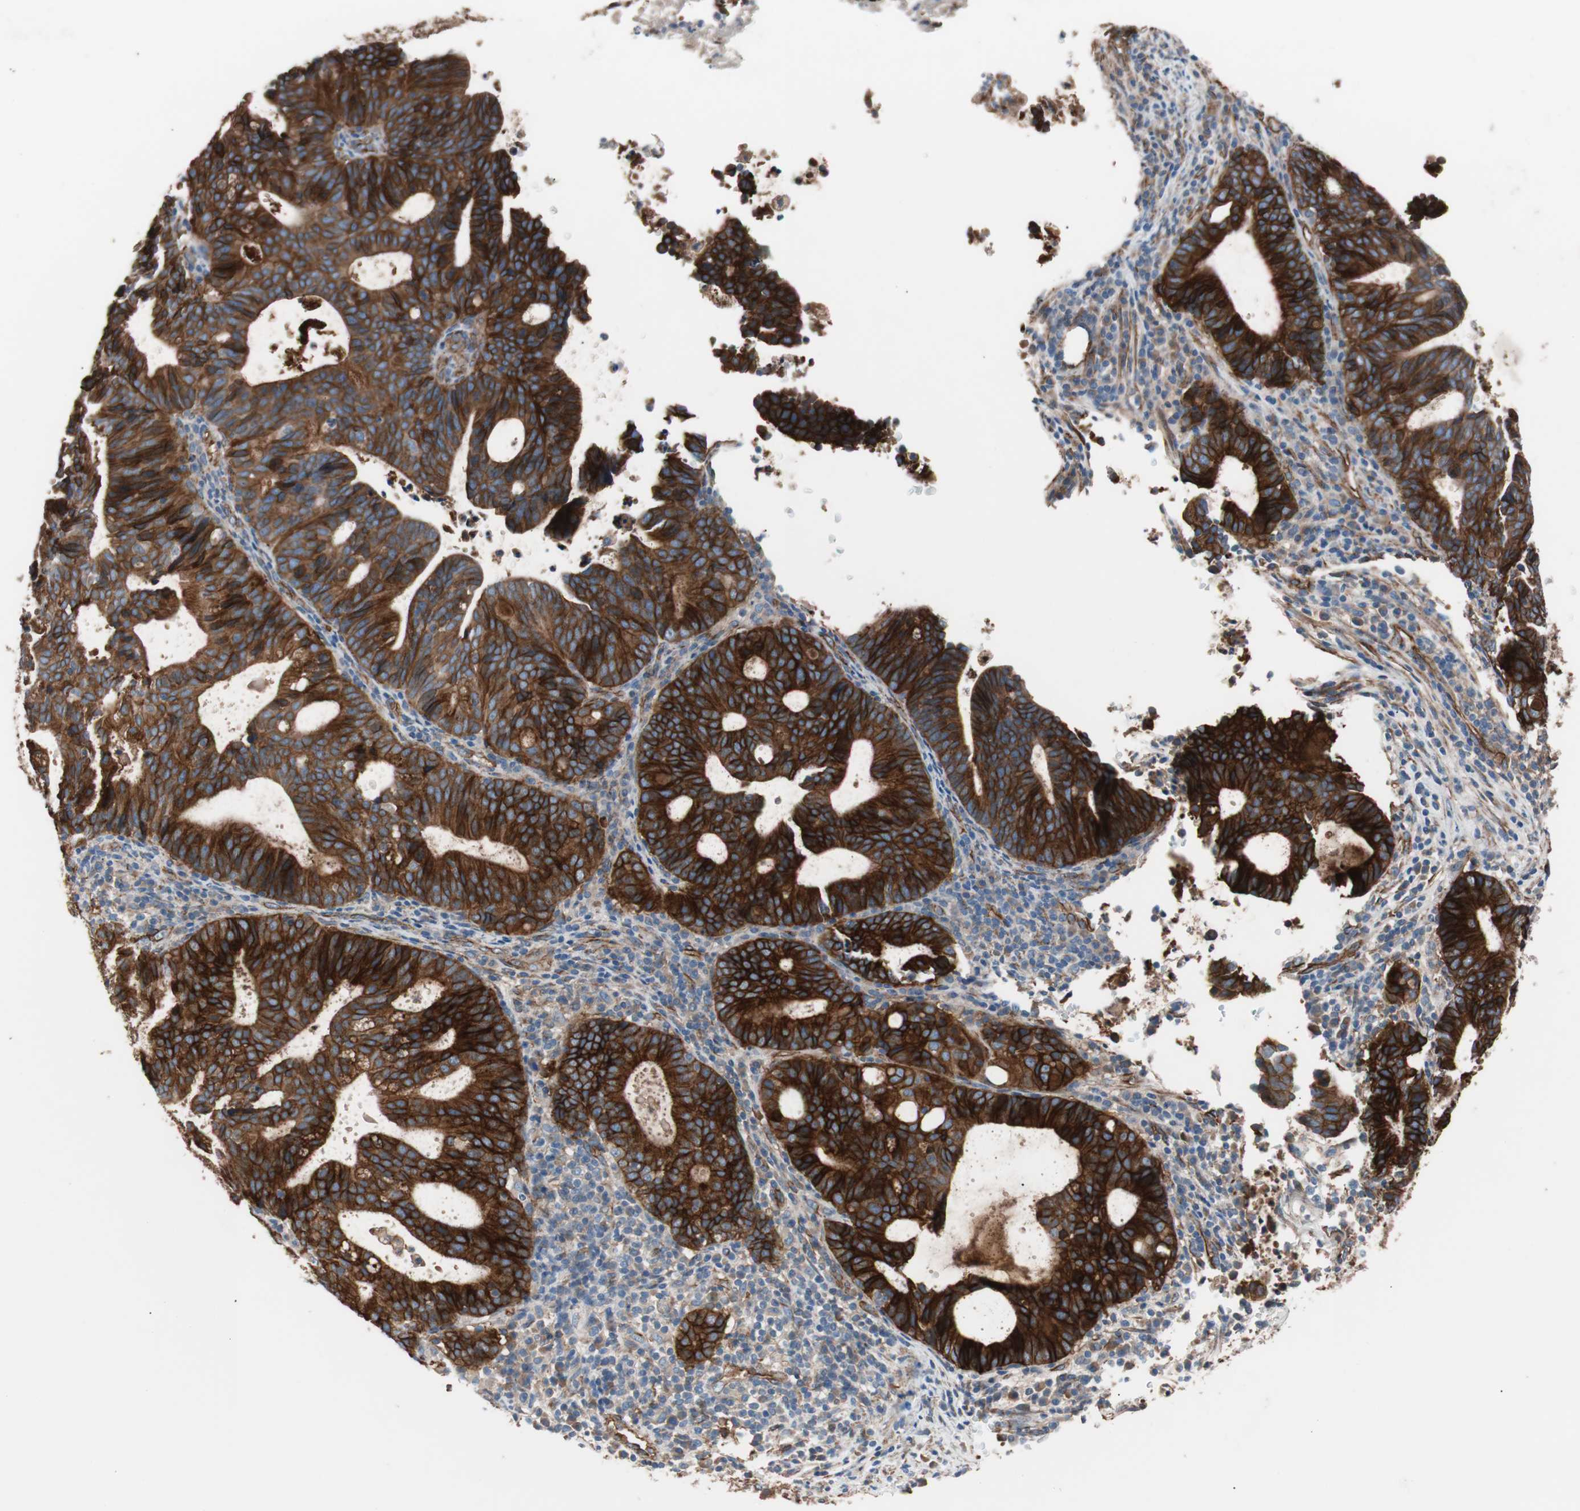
{"staining": {"intensity": "strong", "quantity": ">75%", "location": "cytoplasmic/membranous"}, "tissue": "endometrial cancer", "cell_type": "Tumor cells", "image_type": "cancer", "snomed": [{"axis": "morphology", "description": "Adenocarcinoma, NOS"}, {"axis": "topography", "description": "Uterus"}], "caption": "Immunohistochemical staining of endometrial adenocarcinoma shows strong cytoplasmic/membranous protein expression in approximately >75% of tumor cells.", "gene": "SPINT1", "patient": {"sex": "female", "age": 83}}